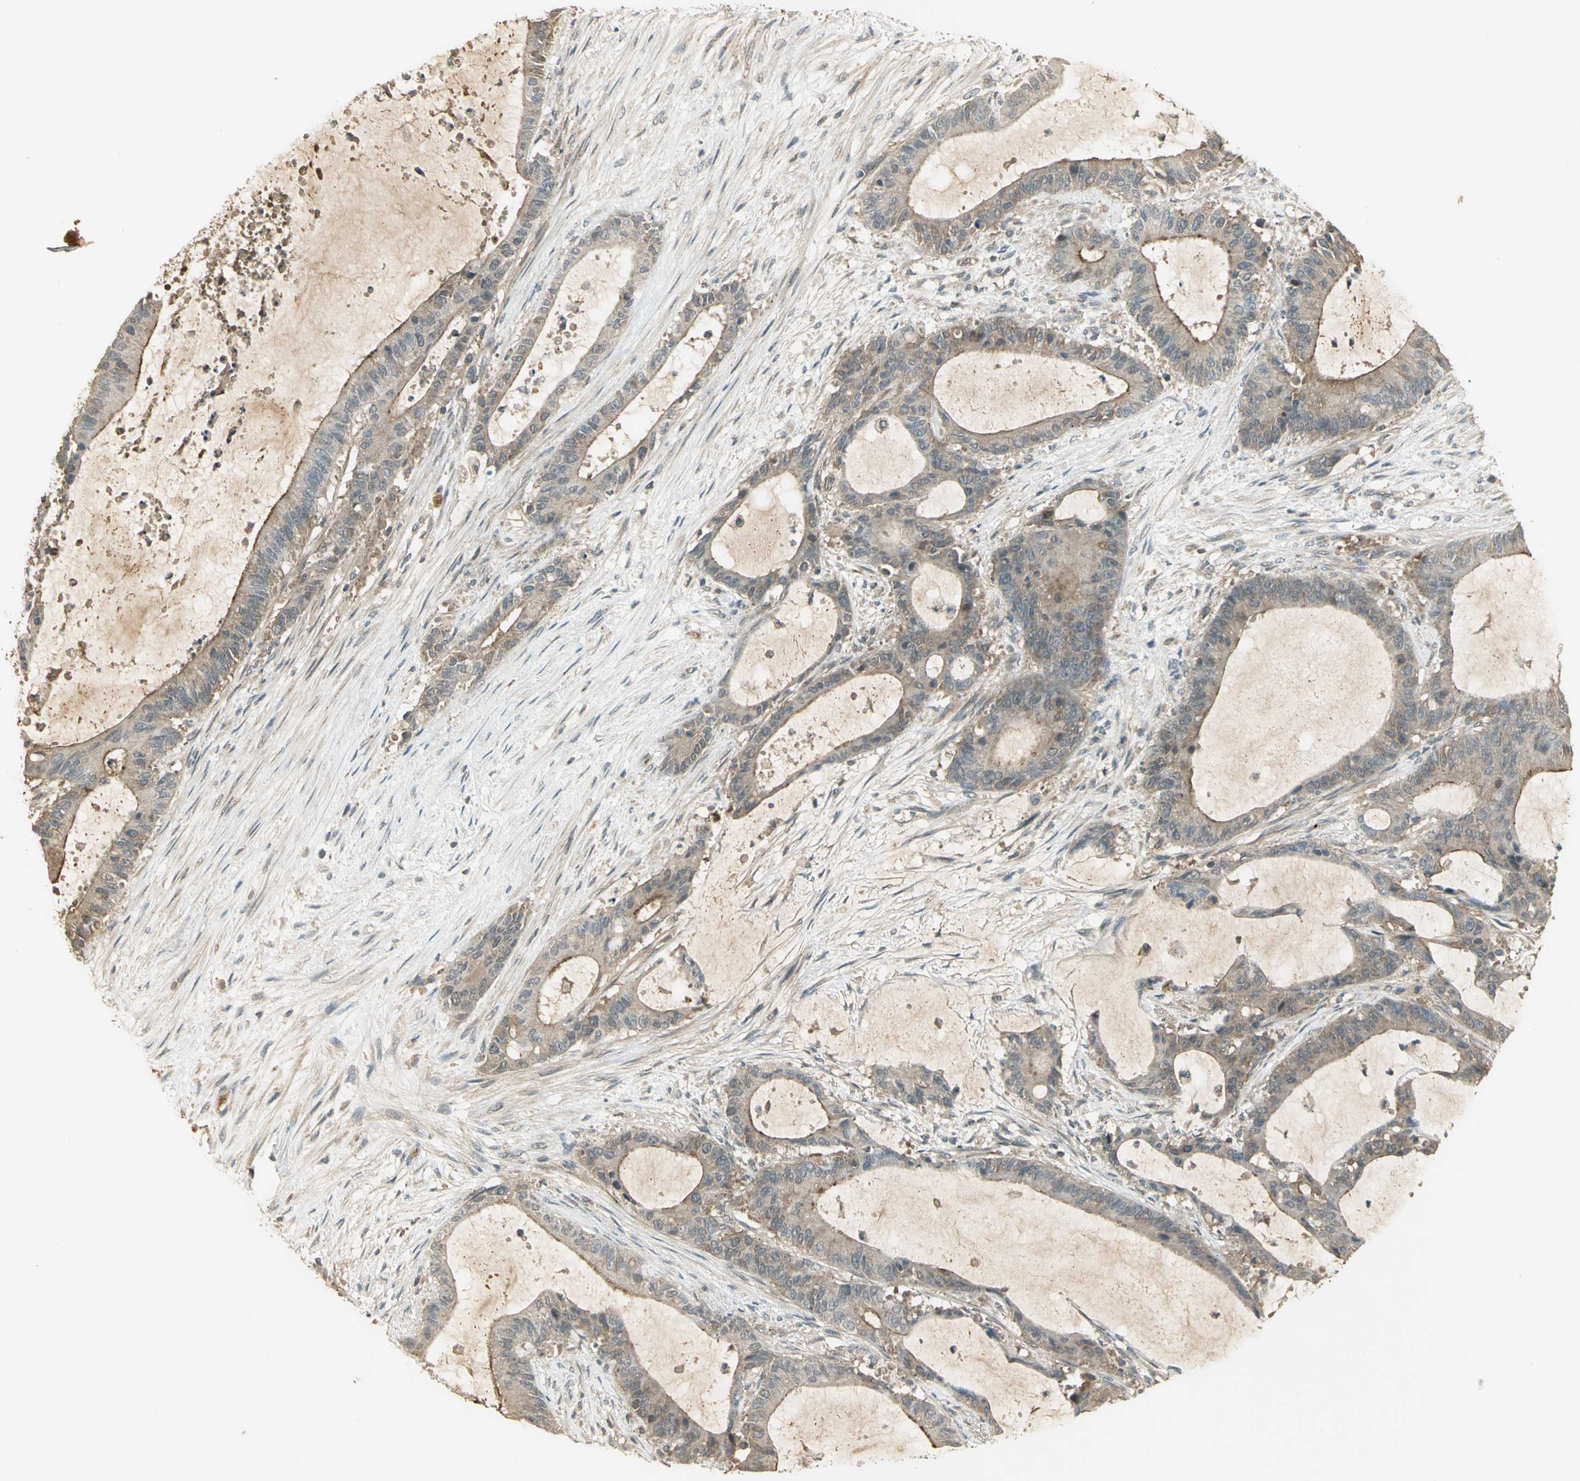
{"staining": {"intensity": "weak", "quantity": ">75%", "location": "cytoplasmic/membranous"}, "tissue": "liver cancer", "cell_type": "Tumor cells", "image_type": "cancer", "snomed": [{"axis": "morphology", "description": "Cholangiocarcinoma"}, {"axis": "topography", "description": "Liver"}], "caption": "A high-resolution photomicrograph shows IHC staining of liver cancer (cholangiocarcinoma), which exhibits weak cytoplasmic/membranous expression in about >75% of tumor cells. Nuclei are stained in blue.", "gene": "KEAP1", "patient": {"sex": "female", "age": 73}}